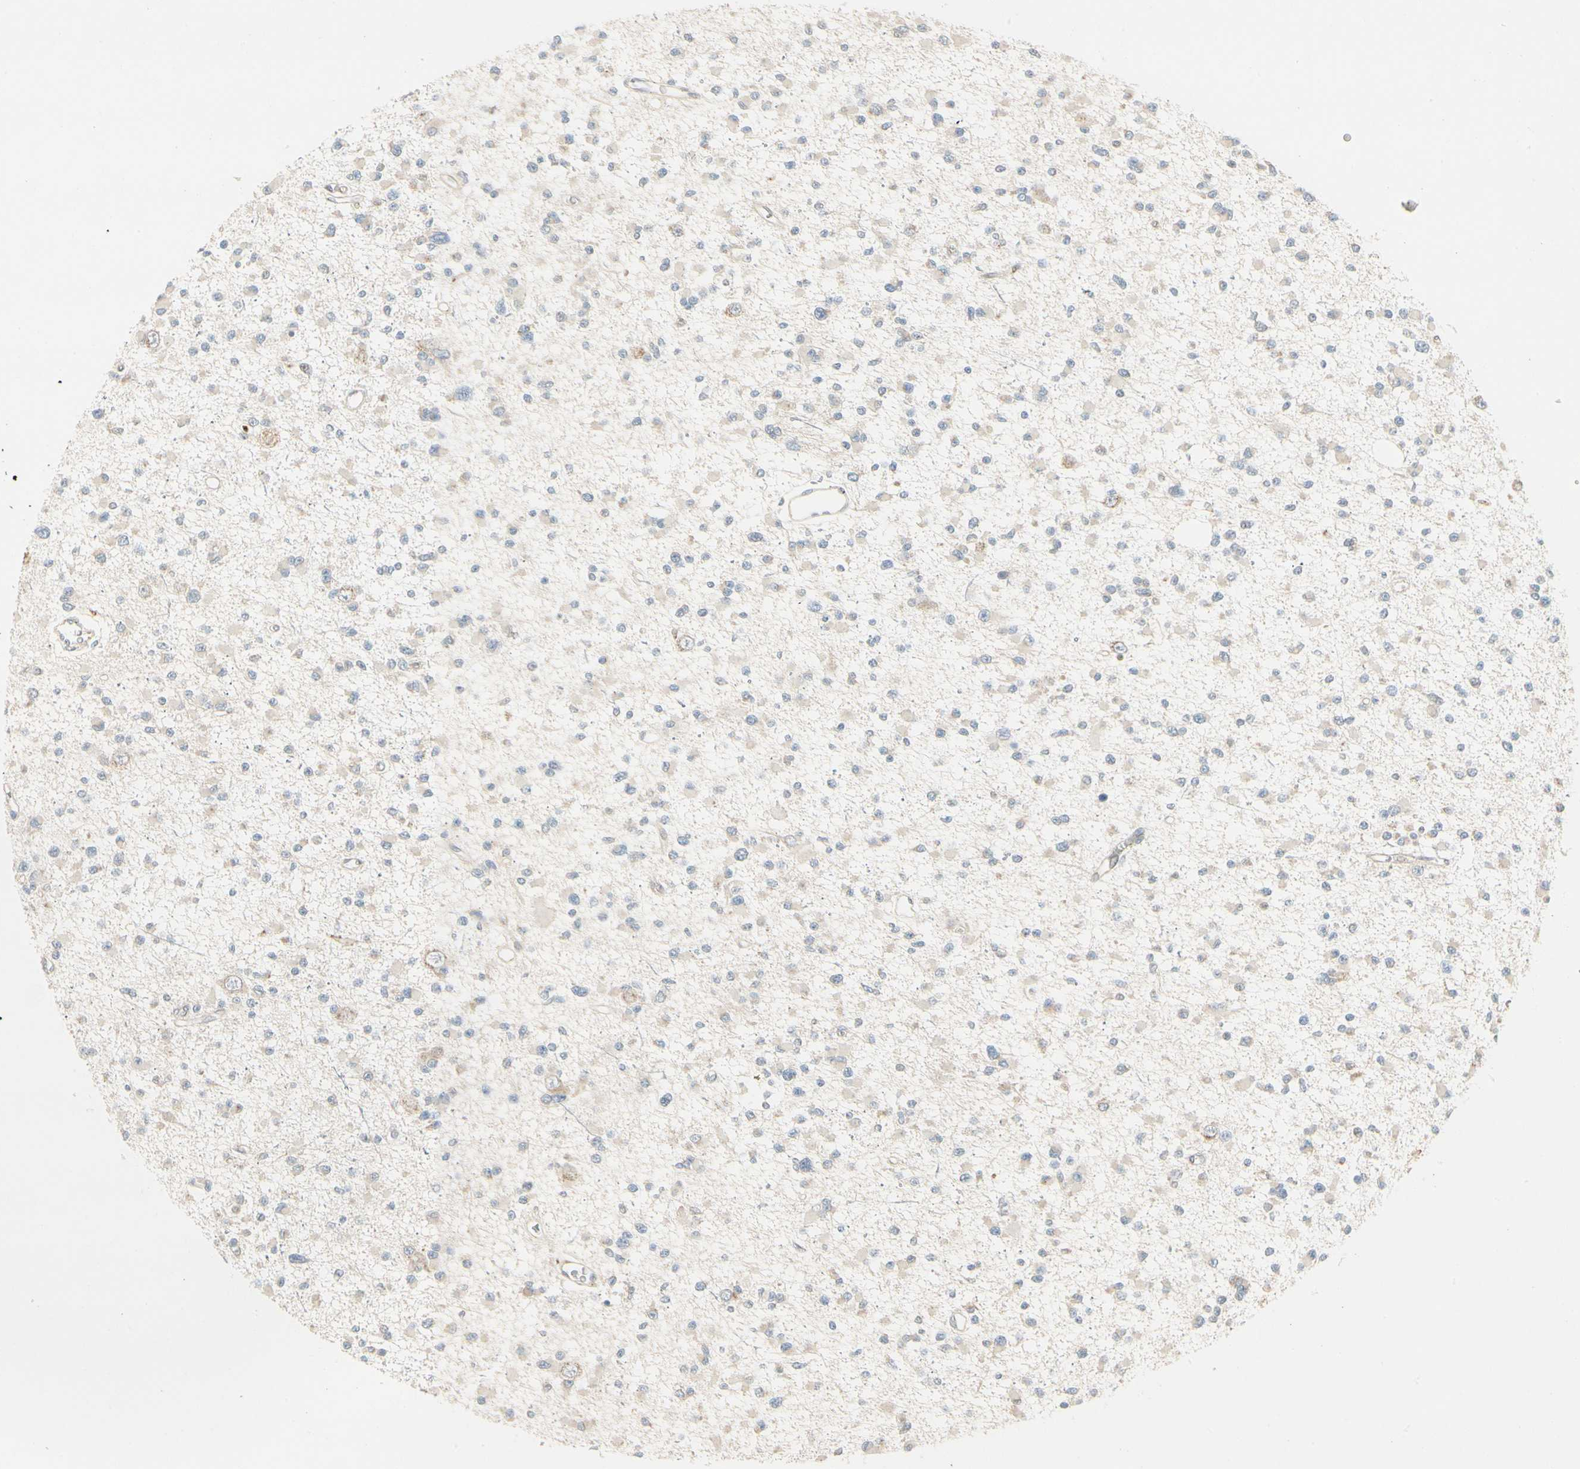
{"staining": {"intensity": "weak", "quantity": "<25%", "location": "cytoplasmic/membranous"}, "tissue": "glioma", "cell_type": "Tumor cells", "image_type": "cancer", "snomed": [{"axis": "morphology", "description": "Glioma, malignant, Low grade"}, {"axis": "topography", "description": "Brain"}], "caption": "DAB (3,3'-diaminobenzidine) immunohistochemical staining of glioma displays no significant staining in tumor cells. The staining is performed using DAB (3,3'-diaminobenzidine) brown chromogen with nuclei counter-stained in using hematoxylin.", "gene": "MANSC1", "patient": {"sex": "female", "age": 22}}